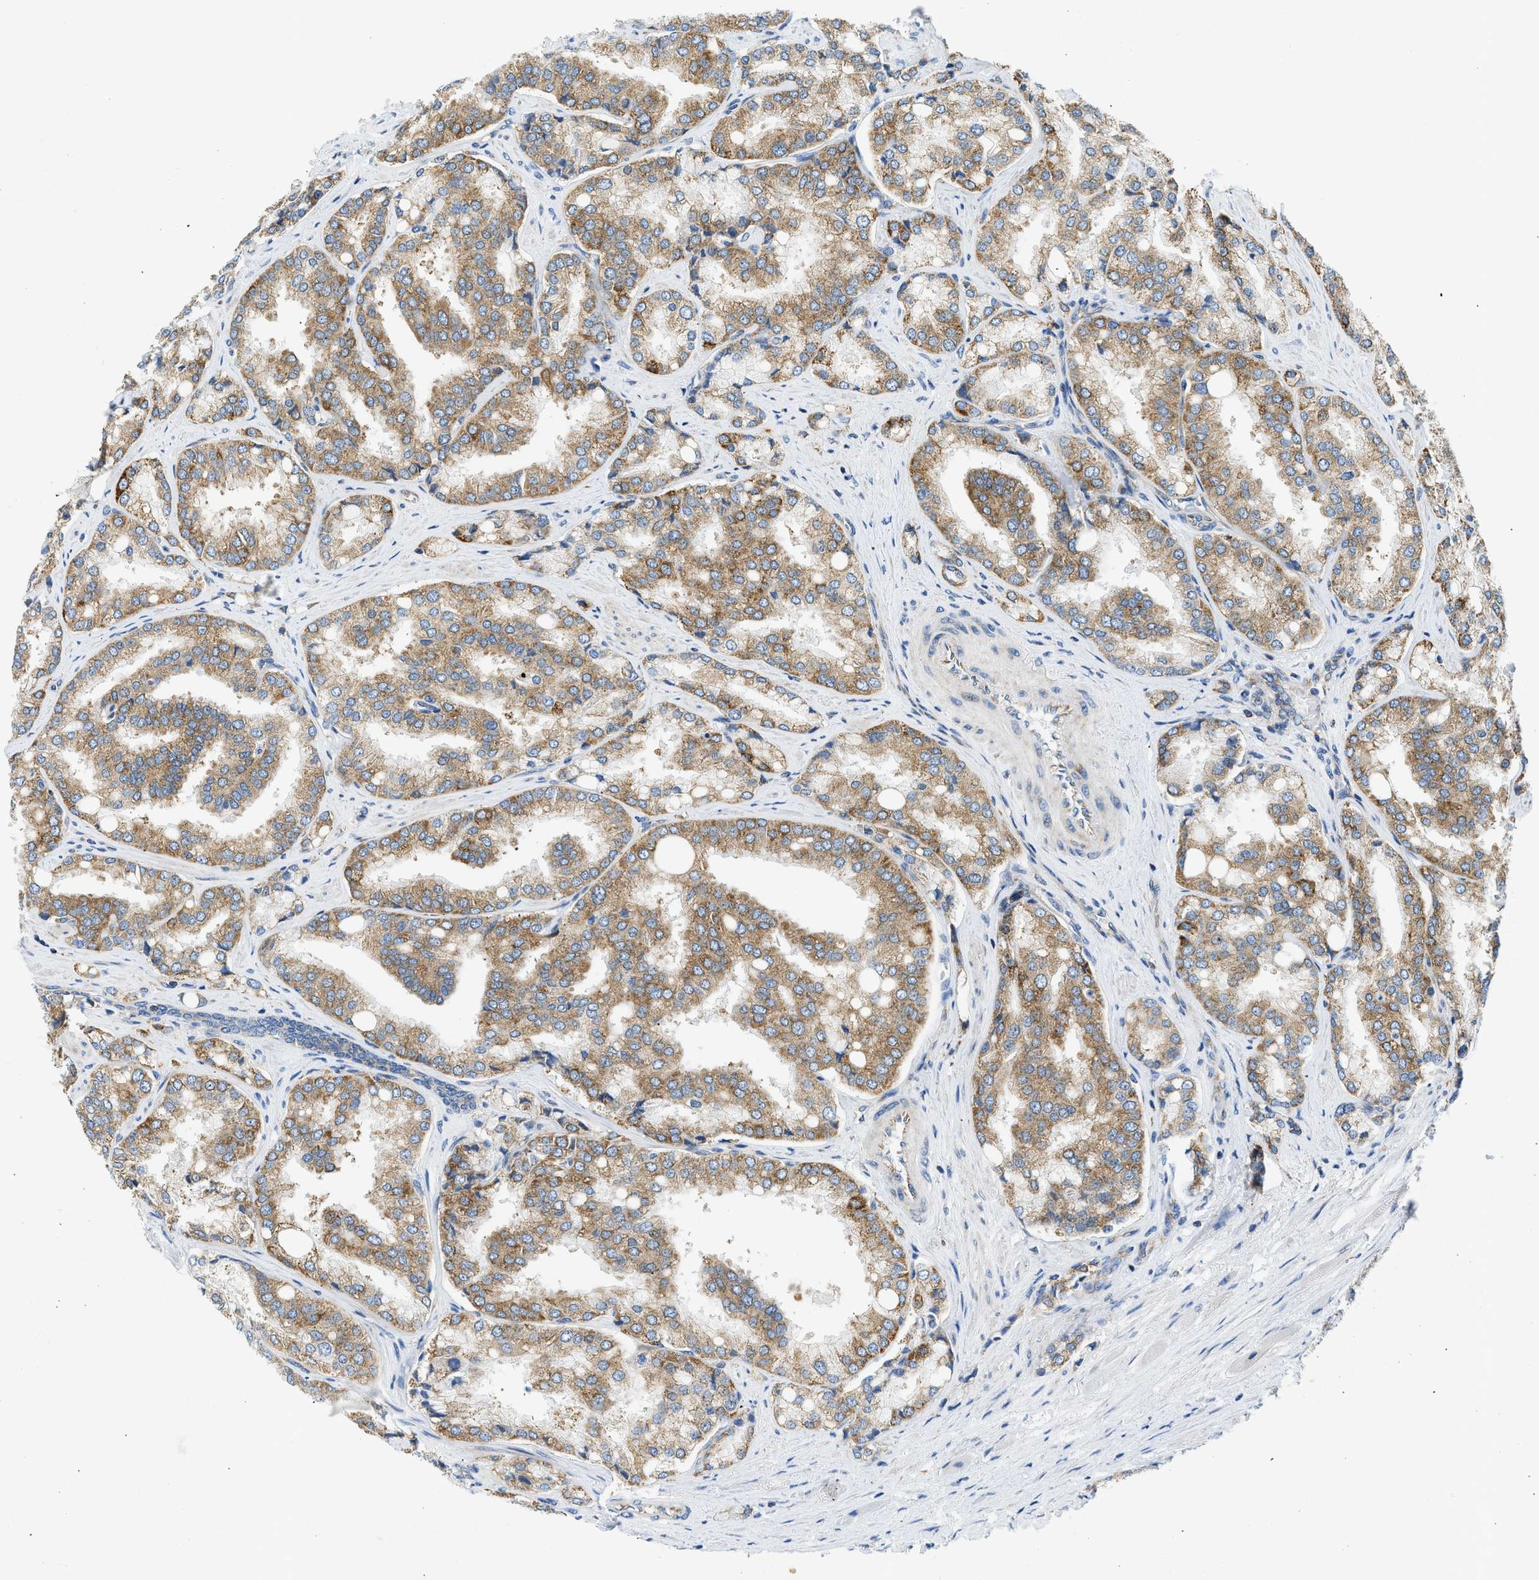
{"staining": {"intensity": "moderate", "quantity": ">75%", "location": "cytoplasmic/membranous"}, "tissue": "prostate cancer", "cell_type": "Tumor cells", "image_type": "cancer", "snomed": [{"axis": "morphology", "description": "Adenocarcinoma, High grade"}, {"axis": "topography", "description": "Prostate"}], "caption": "Protein analysis of adenocarcinoma (high-grade) (prostate) tissue shows moderate cytoplasmic/membranous staining in about >75% of tumor cells. (DAB = brown stain, brightfield microscopy at high magnification).", "gene": "CAMKK2", "patient": {"sex": "male", "age": 50}}